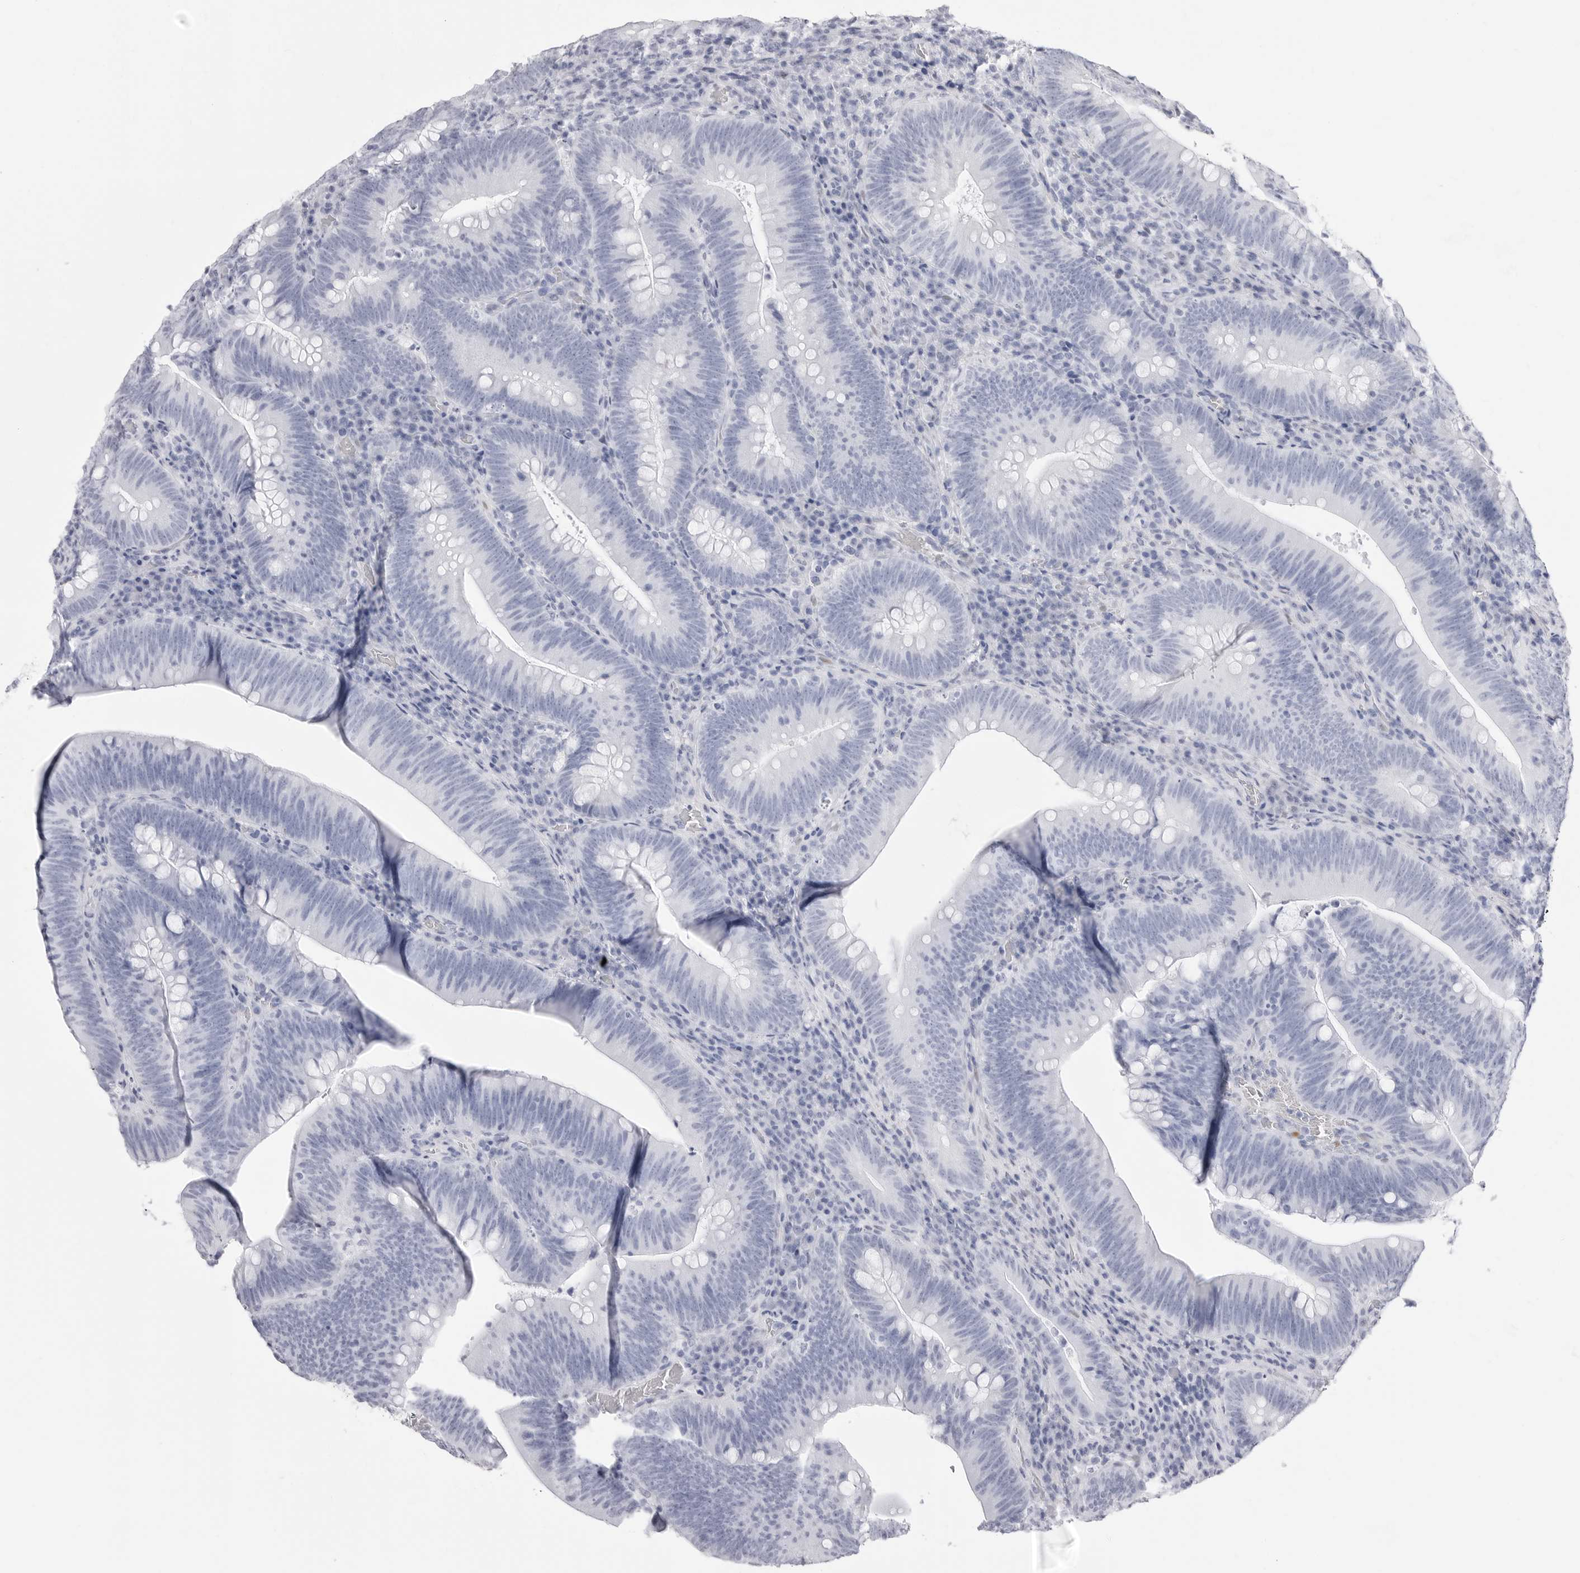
{"staining": {"intensity": "negative", "quantity": "none", "location": "none"}, "tissue": "colorectal cancer", "cell_type": "Tumor cells", "image_type": "cancer", "snomed": [{"axis": "morphology", "description": "Normal tissue, NOS"}, {"axis": "topography", "description": "Colon"}], "caption": "Tumor cells show no significant protein expression in colorectal cancer. (Stains: DAB IHC with hematoxylin counter stain, Microscopy: brightfield microscopy at high magnification).", "gene": "TSSK1B", "patient": {"sex": "female", "age": 82}}